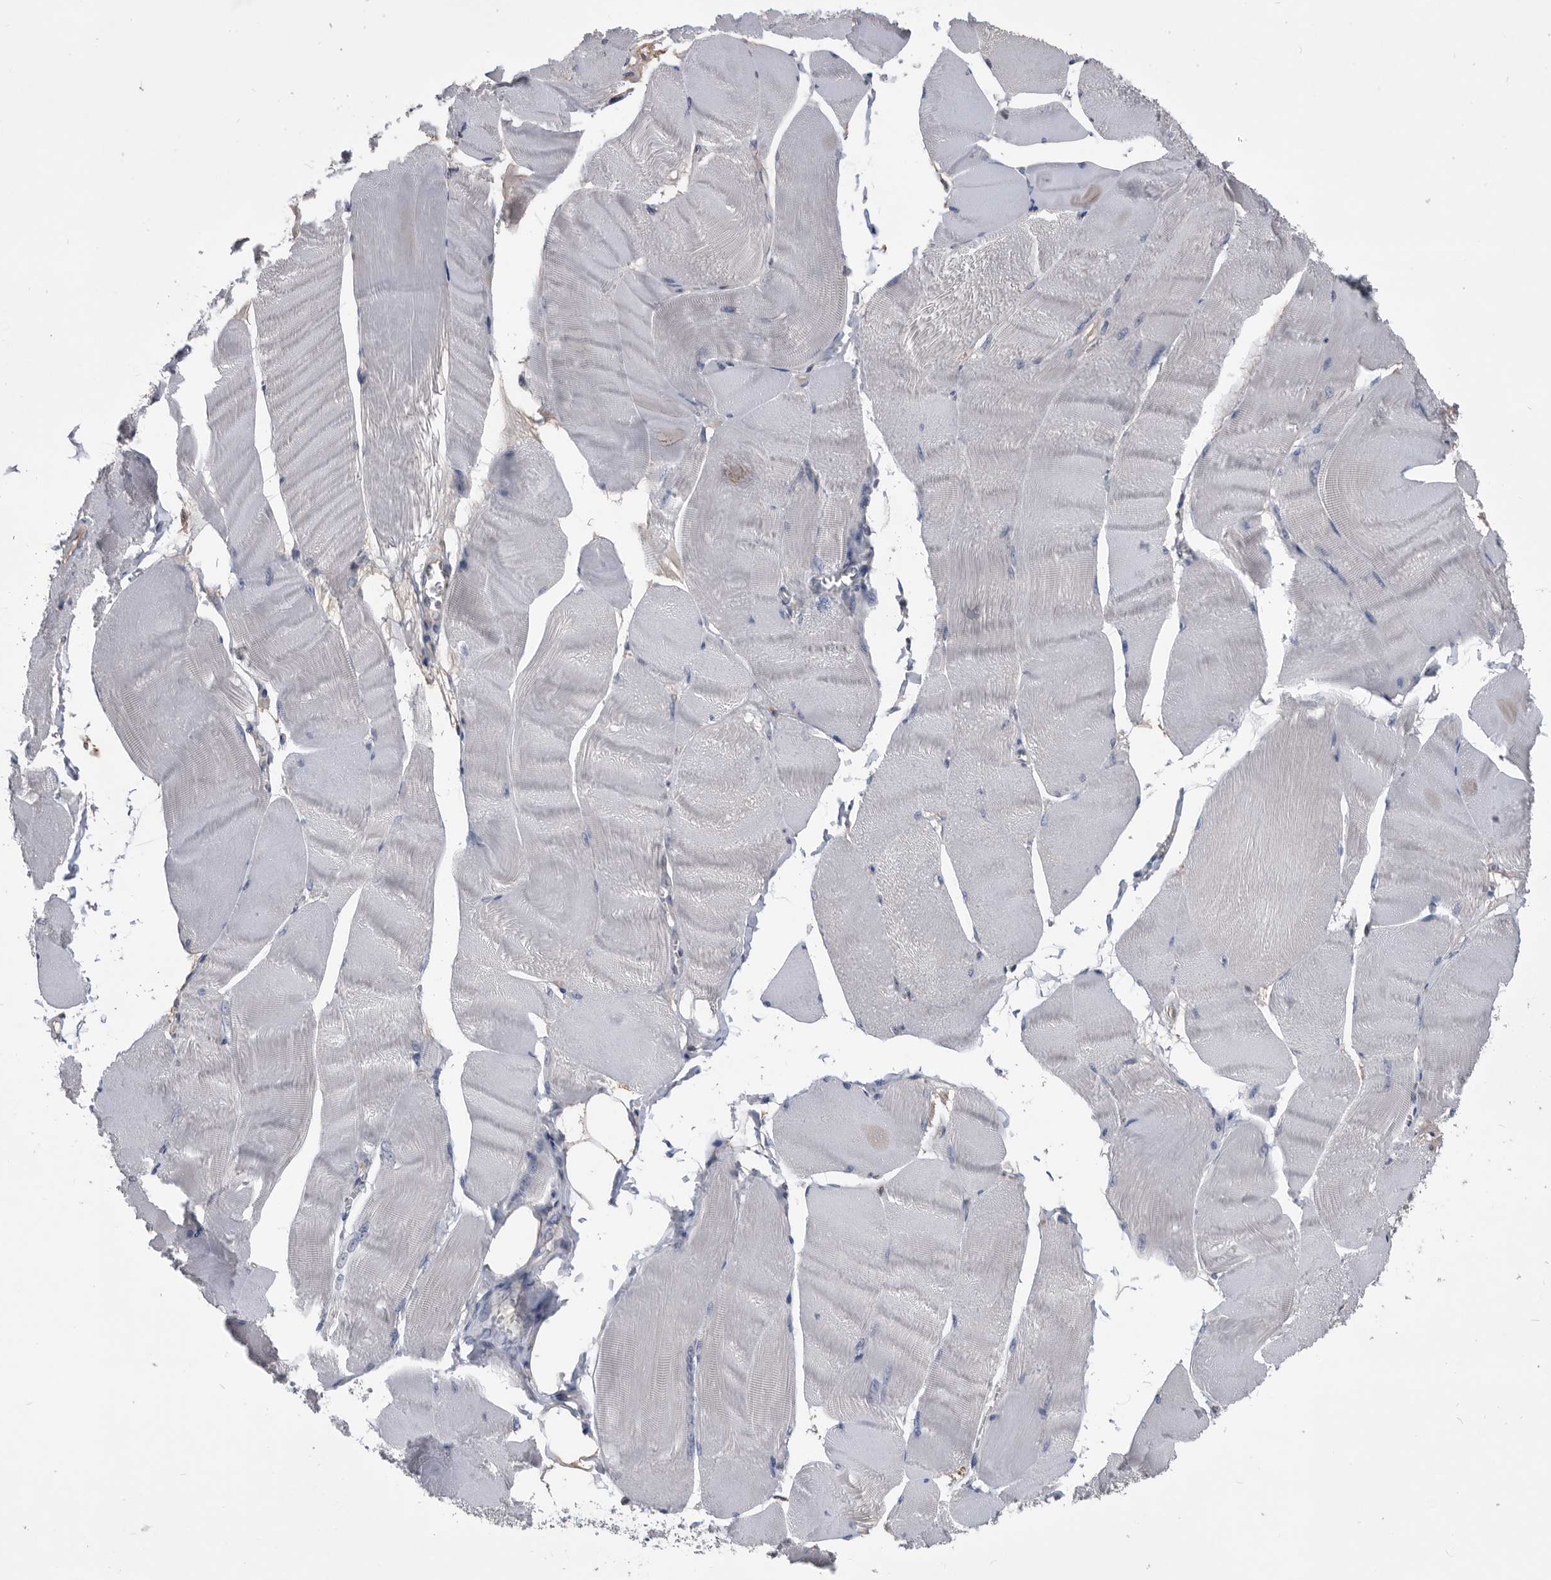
{"staining": {"intensity": "negative", "quantity": "none", "location": "none"}, "tissue": "skeletal muscle", "cell_type": "Myocytes", "image_type": "normal", "snomed": [{"axis": "morphology", "description": "Normal tissue, NOS"}, {"axis": "morphology", "description": "Basal cell carcinoma"}, {"axis": "topography", "description": "Skeletal muscle"}], "caption": "Immunohistochemical staining of benign skeletal muscle reveals no significant staining in myocytes. (DAB (3,3'-diaminobenzidine) immunohistochemistry (IHC), high magnification).", "gene": "PDXK", "patient": {"sex": "female", "age": 64}}